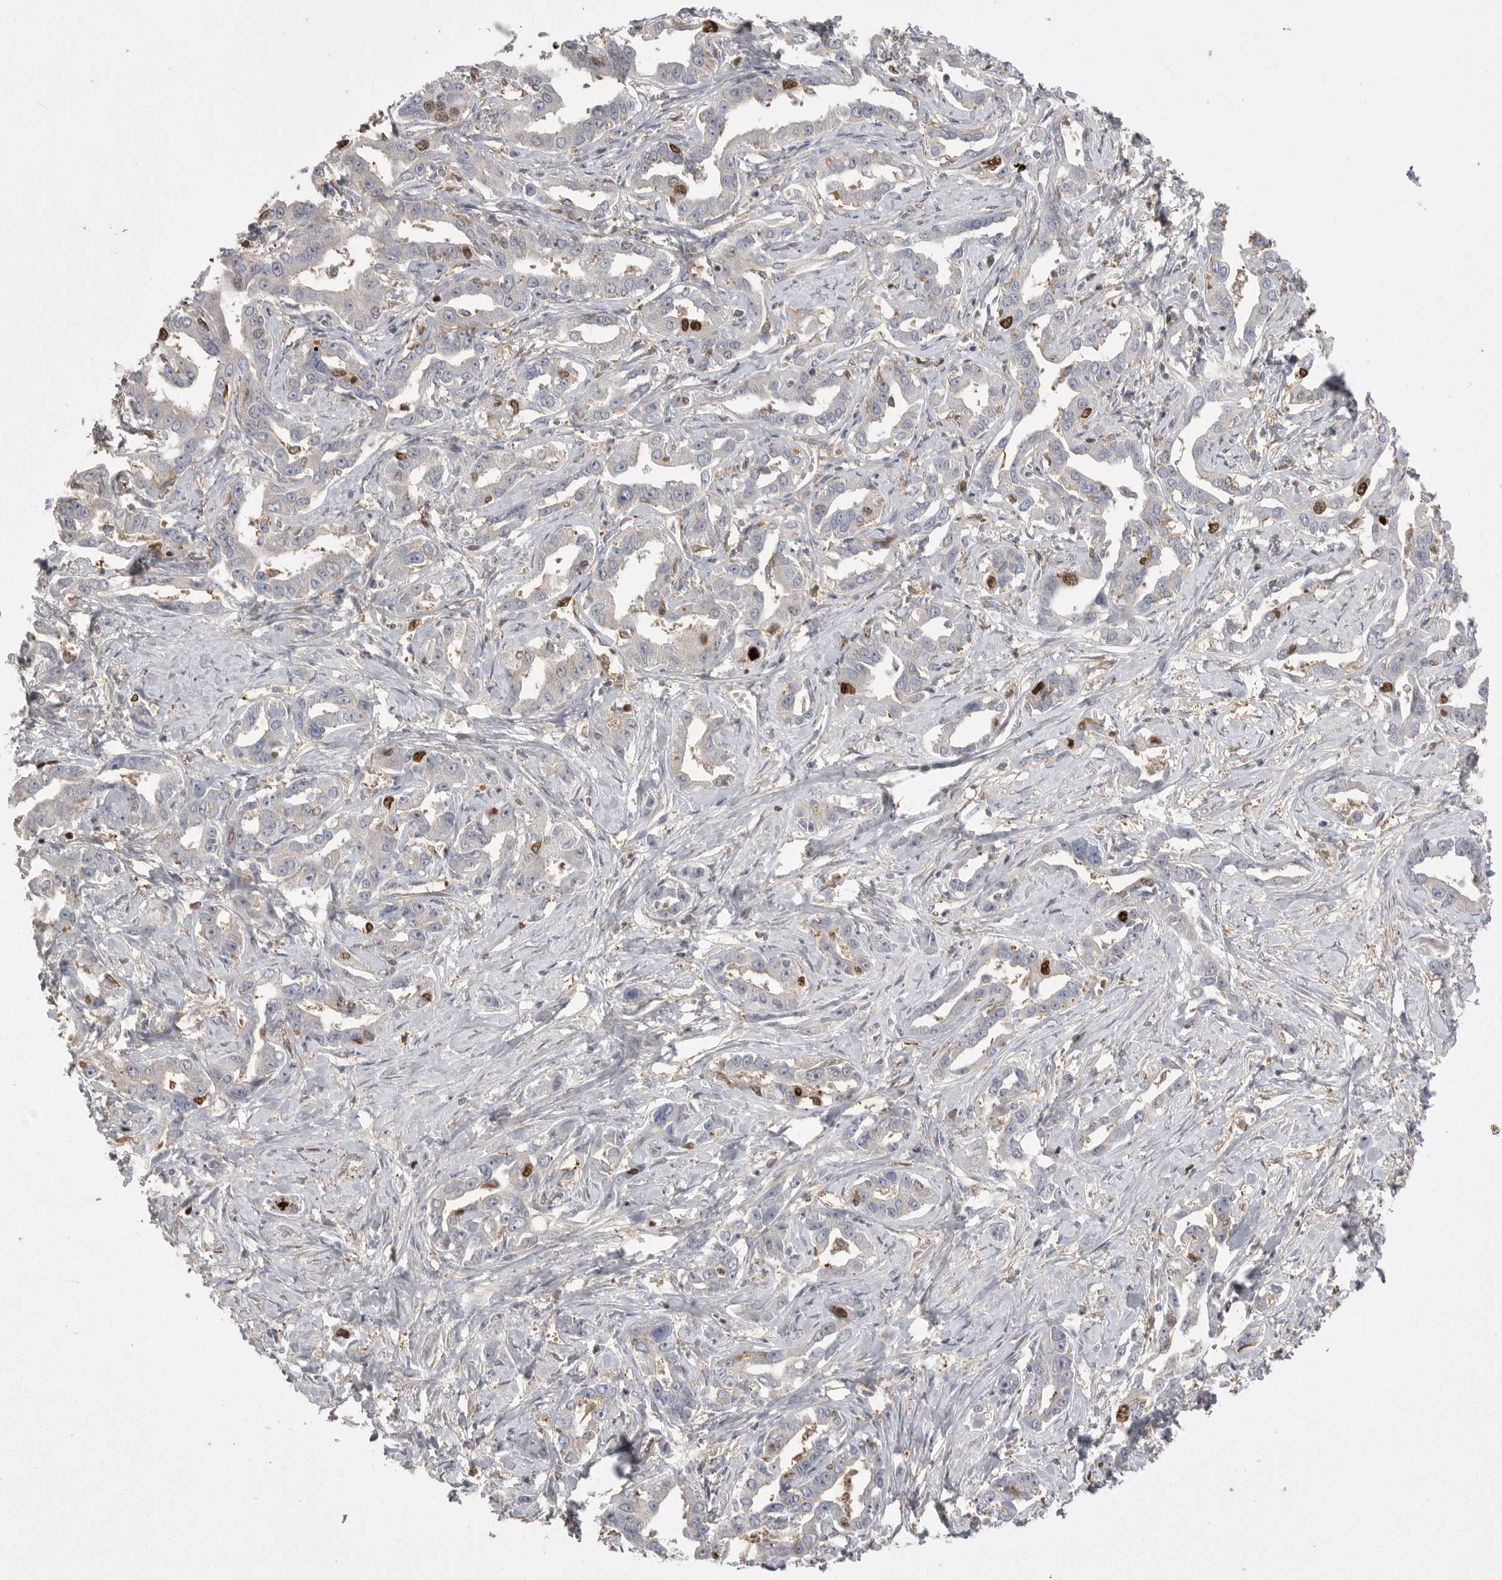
{"staining": {"intensity": "strong", "quantity": "<25%", "location": "nuclear"}, "tissue": "liver cancer", "cell_type": "Tumor cells", "image_type": "cancer", "snomed": [{"axis": "morphology", "description": "Cholangiocarcinoma"}, {"axis": "topography", "description": "Liver"}], "caption": "This micrograph reveals immunohistochemistry (IHC) staining of liver cholangiocarcinoma, with medium strong nuclear staining in about <25% of tumor cells.", "gene": "TOP2A", "patient": {"sex": "male", "age": 59}}